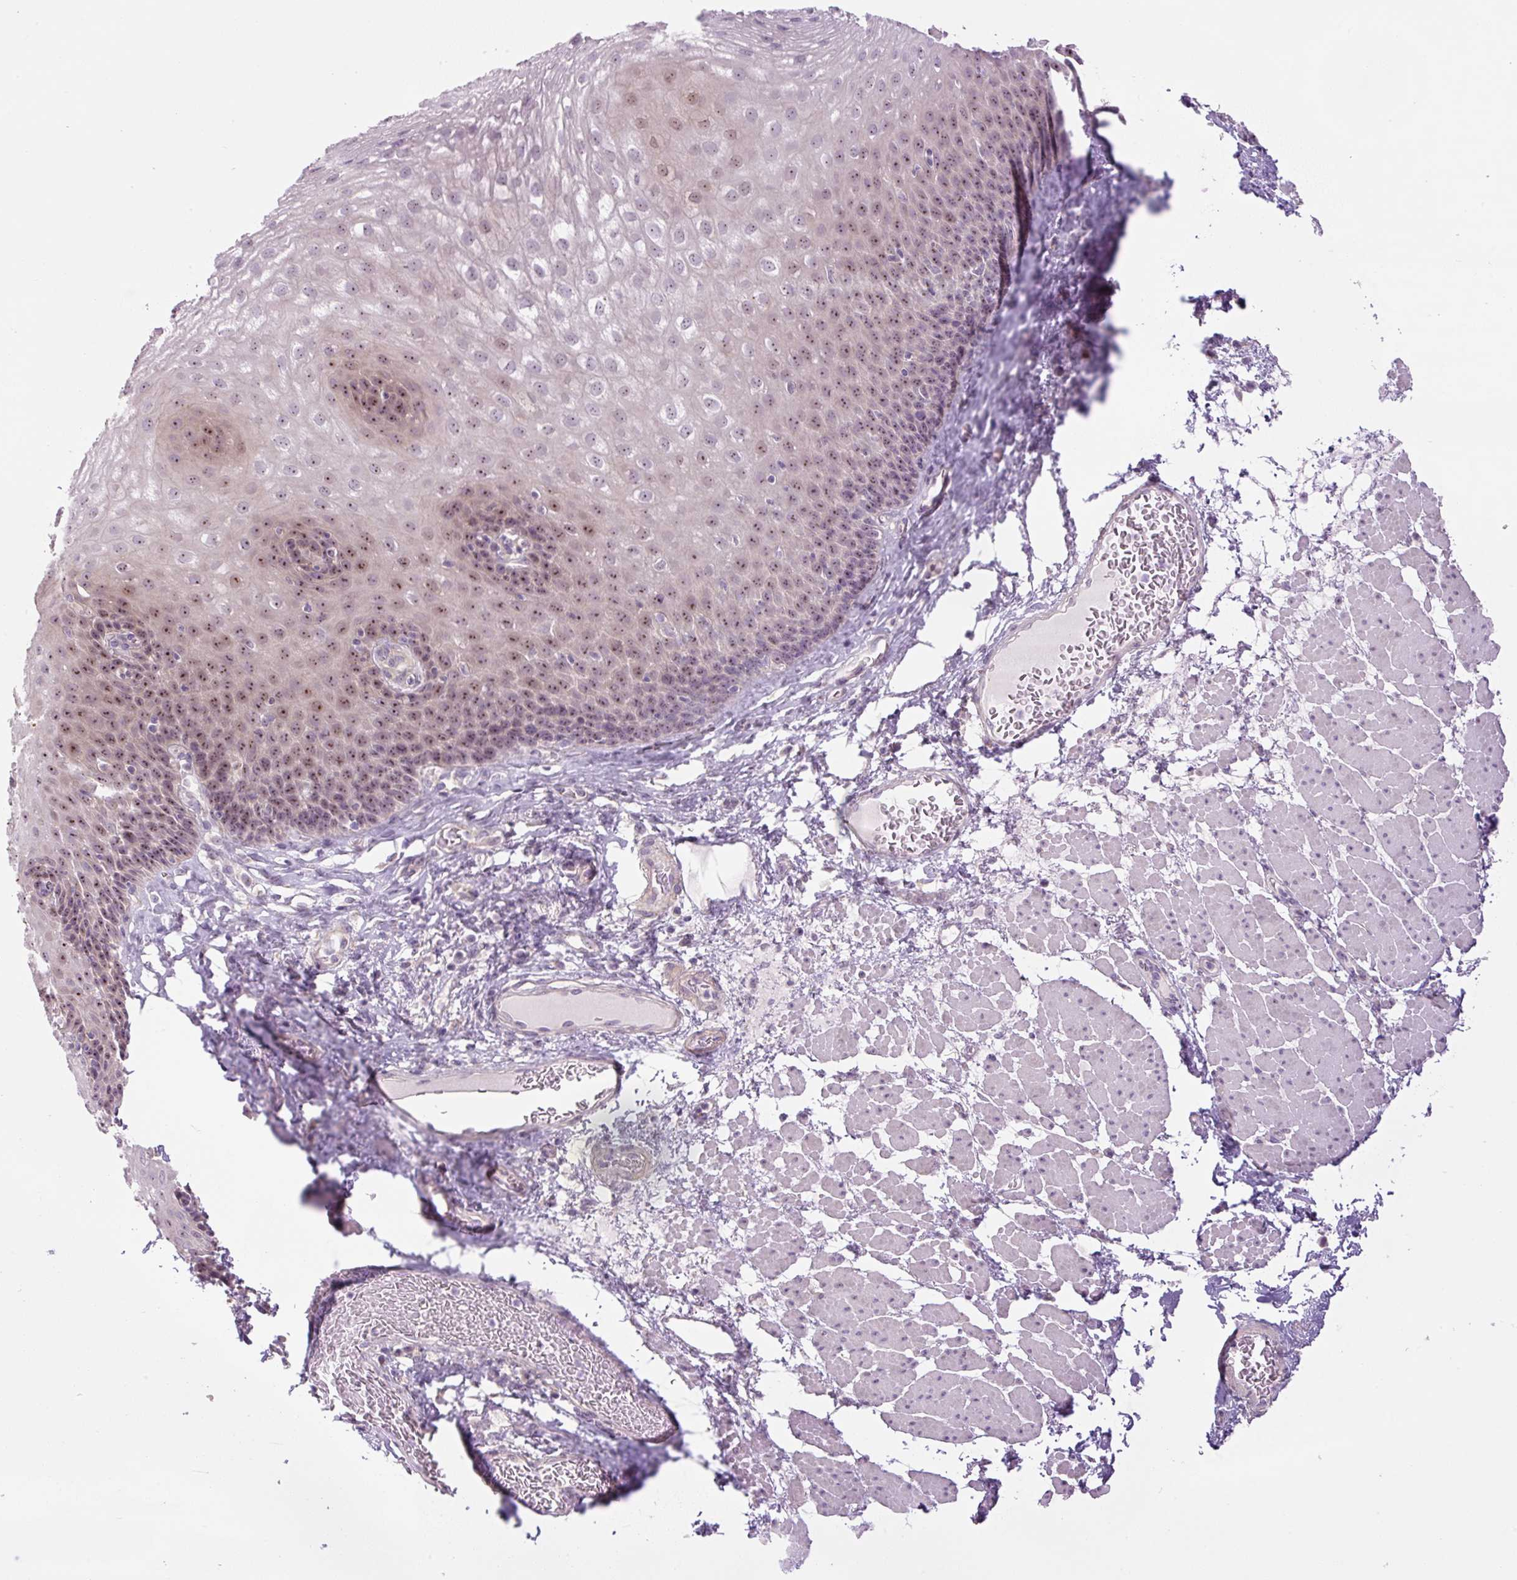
{"staining": {"intensity": "moderate", "quantity": "25%-75%", "location": "nuclear"}, "tissue": "esophagus", "cell_type": "Squamous epithelial cells", "image_type": "normal", "snomed": [{"axis": "morphology", "description": "Normal tissue, NOS"}, {"axis": "topography", "description": "Esophagus"}], "caption": "Immunohistochemistry (DAB (3,3'-diaminobenzidine)) staining of normal esophagus displays moderate nuclear protein staining in approximately 25%-75% of squamous epithelial cells. Using DAB (3,3'-diaminobenzidine) (brown) and hematoxylin (blue) stains, captured at high magnification using brightfield microscopy.", "gene": "TMEM151B", "patient": {"sex": "female", "age": 66}}